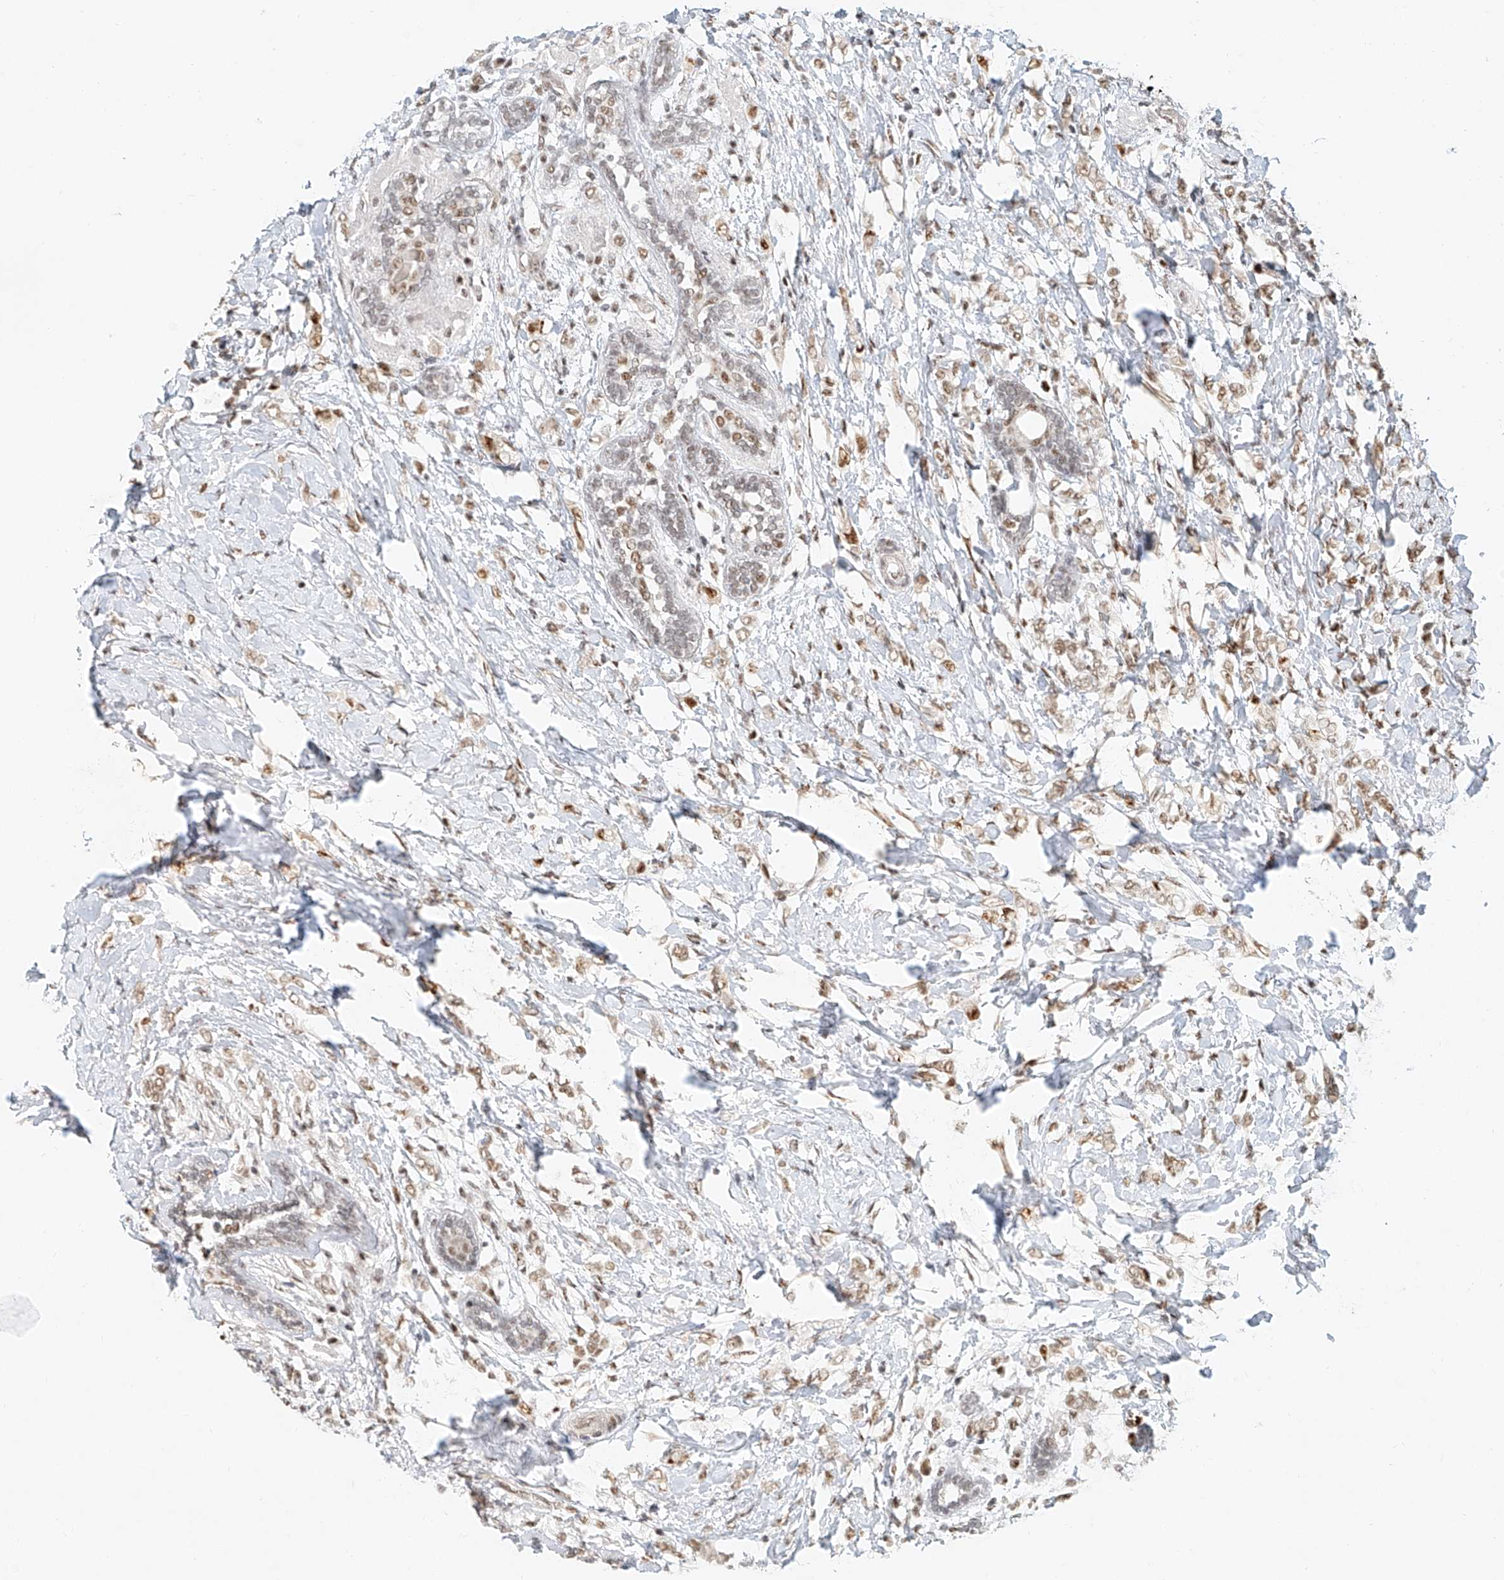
{"staining": {"intensity": "moderate", "quantity": ">75%", "location": "nuclear"}, "tissue": "breast cancer", "cell_type": "Tumor cells", "image_type": "cancer", "snomed": [{"axis": "morphology", "description": "Normal tissue, NOS"}, {"axis": "morphology", "description": "Lobular carcinoma"}, {"axis": "topography", "description": "Breast"}], "caption": "Immunohistochemistry of human breast cancer exhibits medium levels of moderate nuclear positivity in about >75% of tumor cells. Using DAB (brown) and hematoxylin (blue) stains, captured at high magnification using brightfield microscopy.", "gene": "CXorf58", "patient": {"sex": "female", "age": 47}}